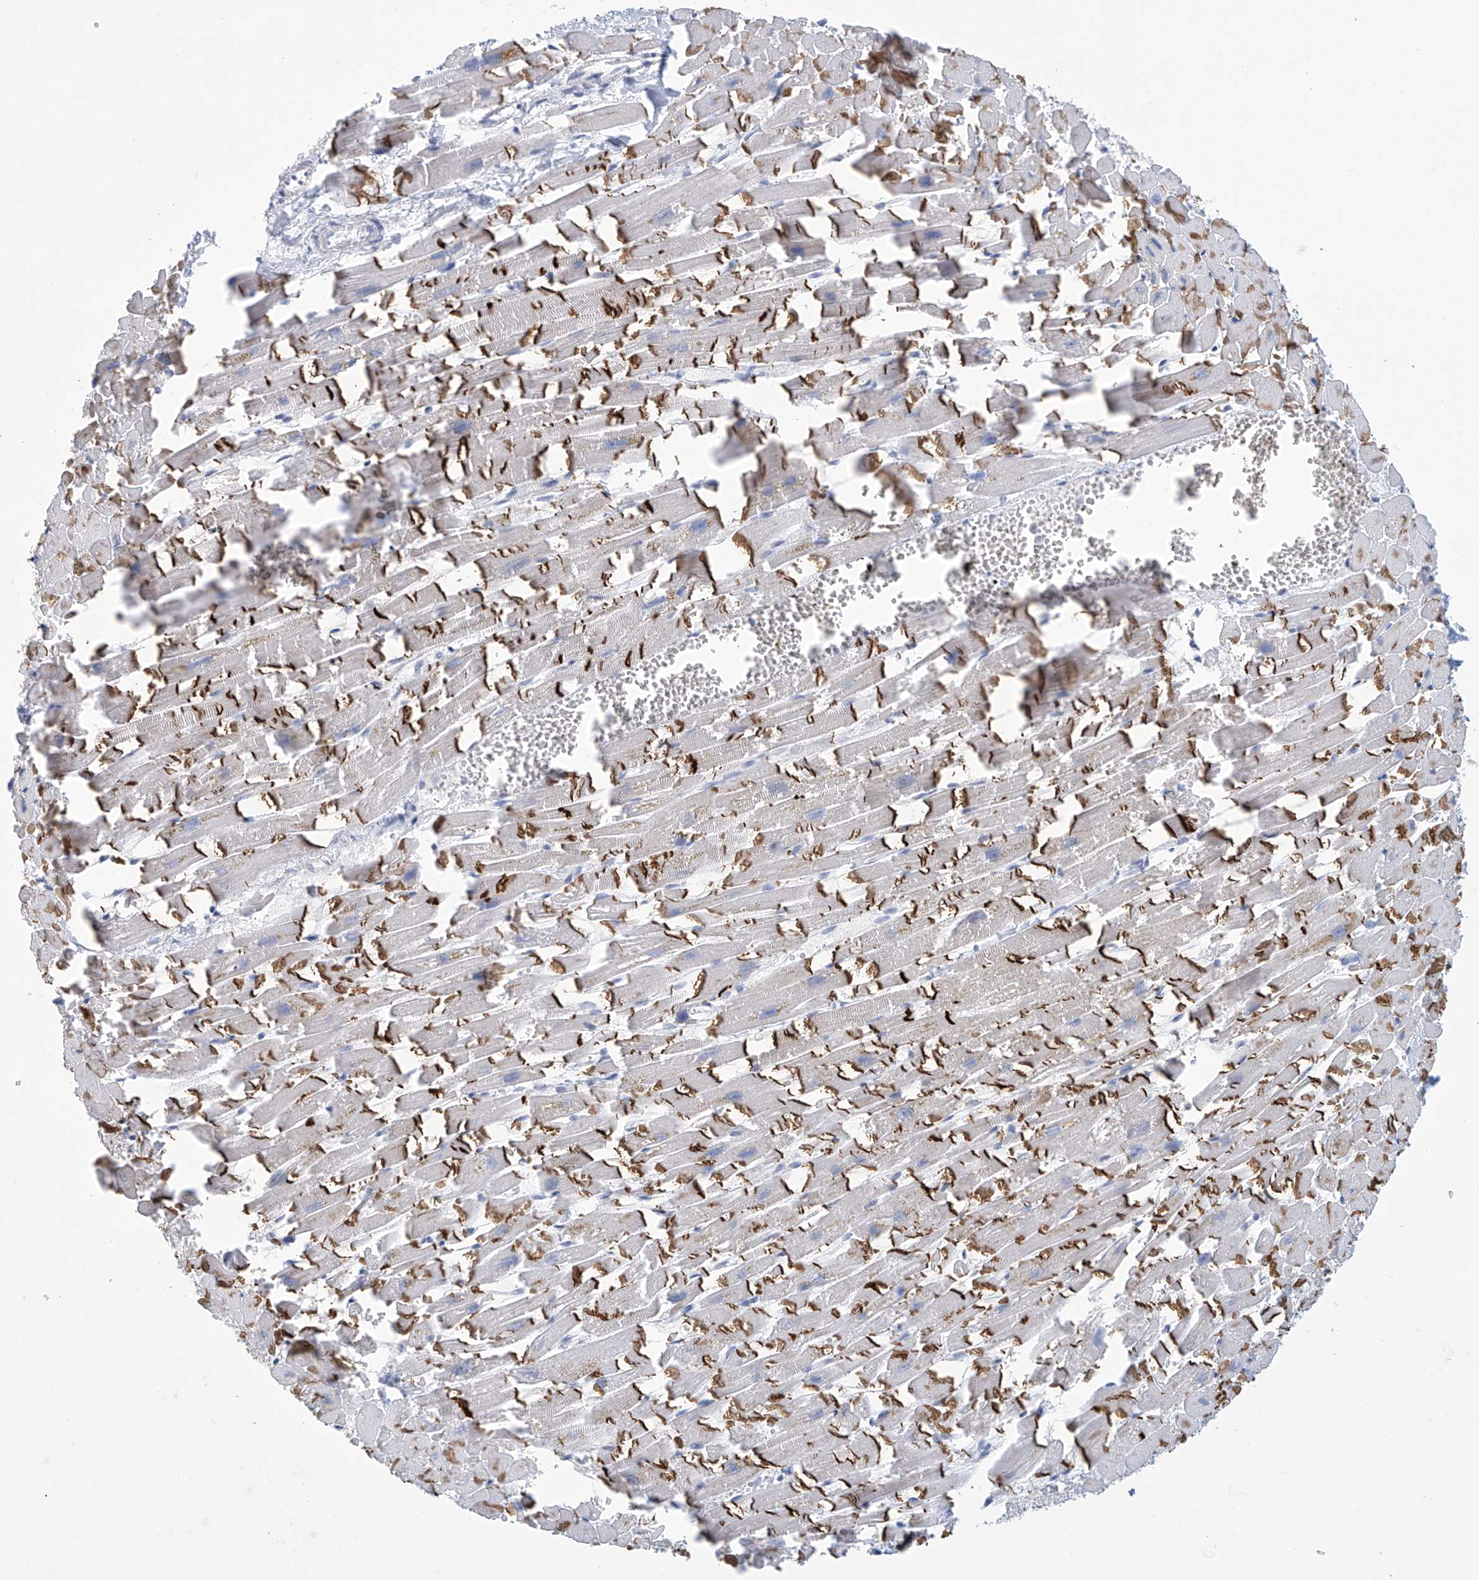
{"staining": {"intensity": "strong", "quantity": "25%-75%", "location": "cytoplasmic/membranous"}, "tissue": "heart muscle", "cell_type": "Cardiomyocytes", "image_type": "normal", "snomed": [{"axis": "morphology", "description": "Normal tissue, NOS"}, {"axis": "topography", "description": "Heart"}], "caption": "DAB (3,3'-diaminobenzidine) immunohistochemical staining of benign heart muscle demonstrates strong cytoplasmic/membranous protein staining in approximately 25%-75% of cardiomyocytes.", "gene": "DSP", "patient": {"sex": "female", "age": 64}}